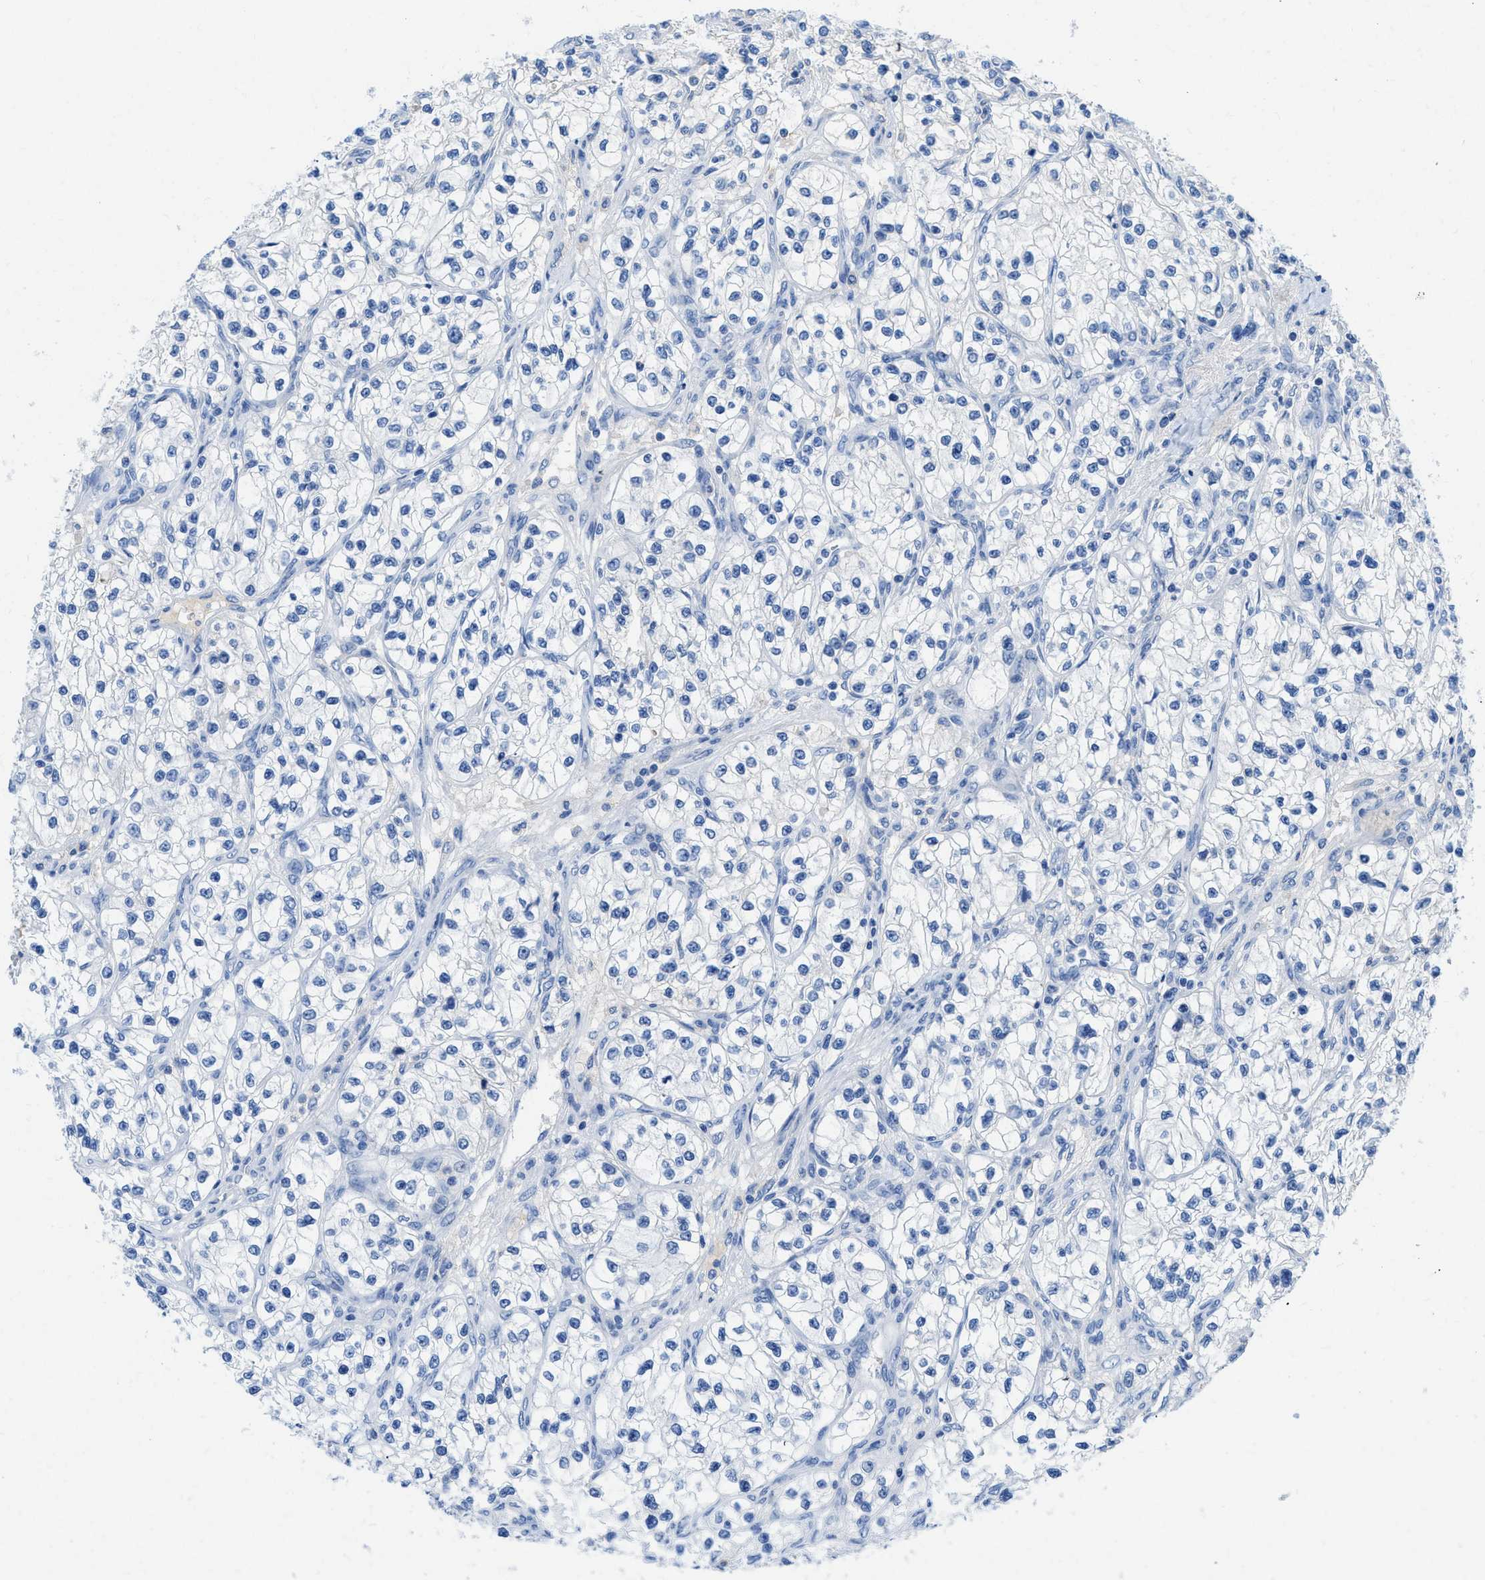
{"staining": {"intensity": "negative", "quantity": "none", "location": "none"}, "tissue": "renal cancer", "cell_type": "Tumor cells", "image_type": "cancer", "snomed": [{"axis": "morphology", "description": "Adenocarcinoma, NOS"}, {"axis": "topography", "description": "Kidney"}], "caption": "Immunohistochemistry (IHC) of human renal cancer exhibits no positivity in tumor cells. Brightfield microscopy of immunohistochemistry stained with DAB (brown) and hematoxylin (blue), captured at high magnification.", "gene": "COL3A1", "patient": {"sex": "female", "age": 57}}